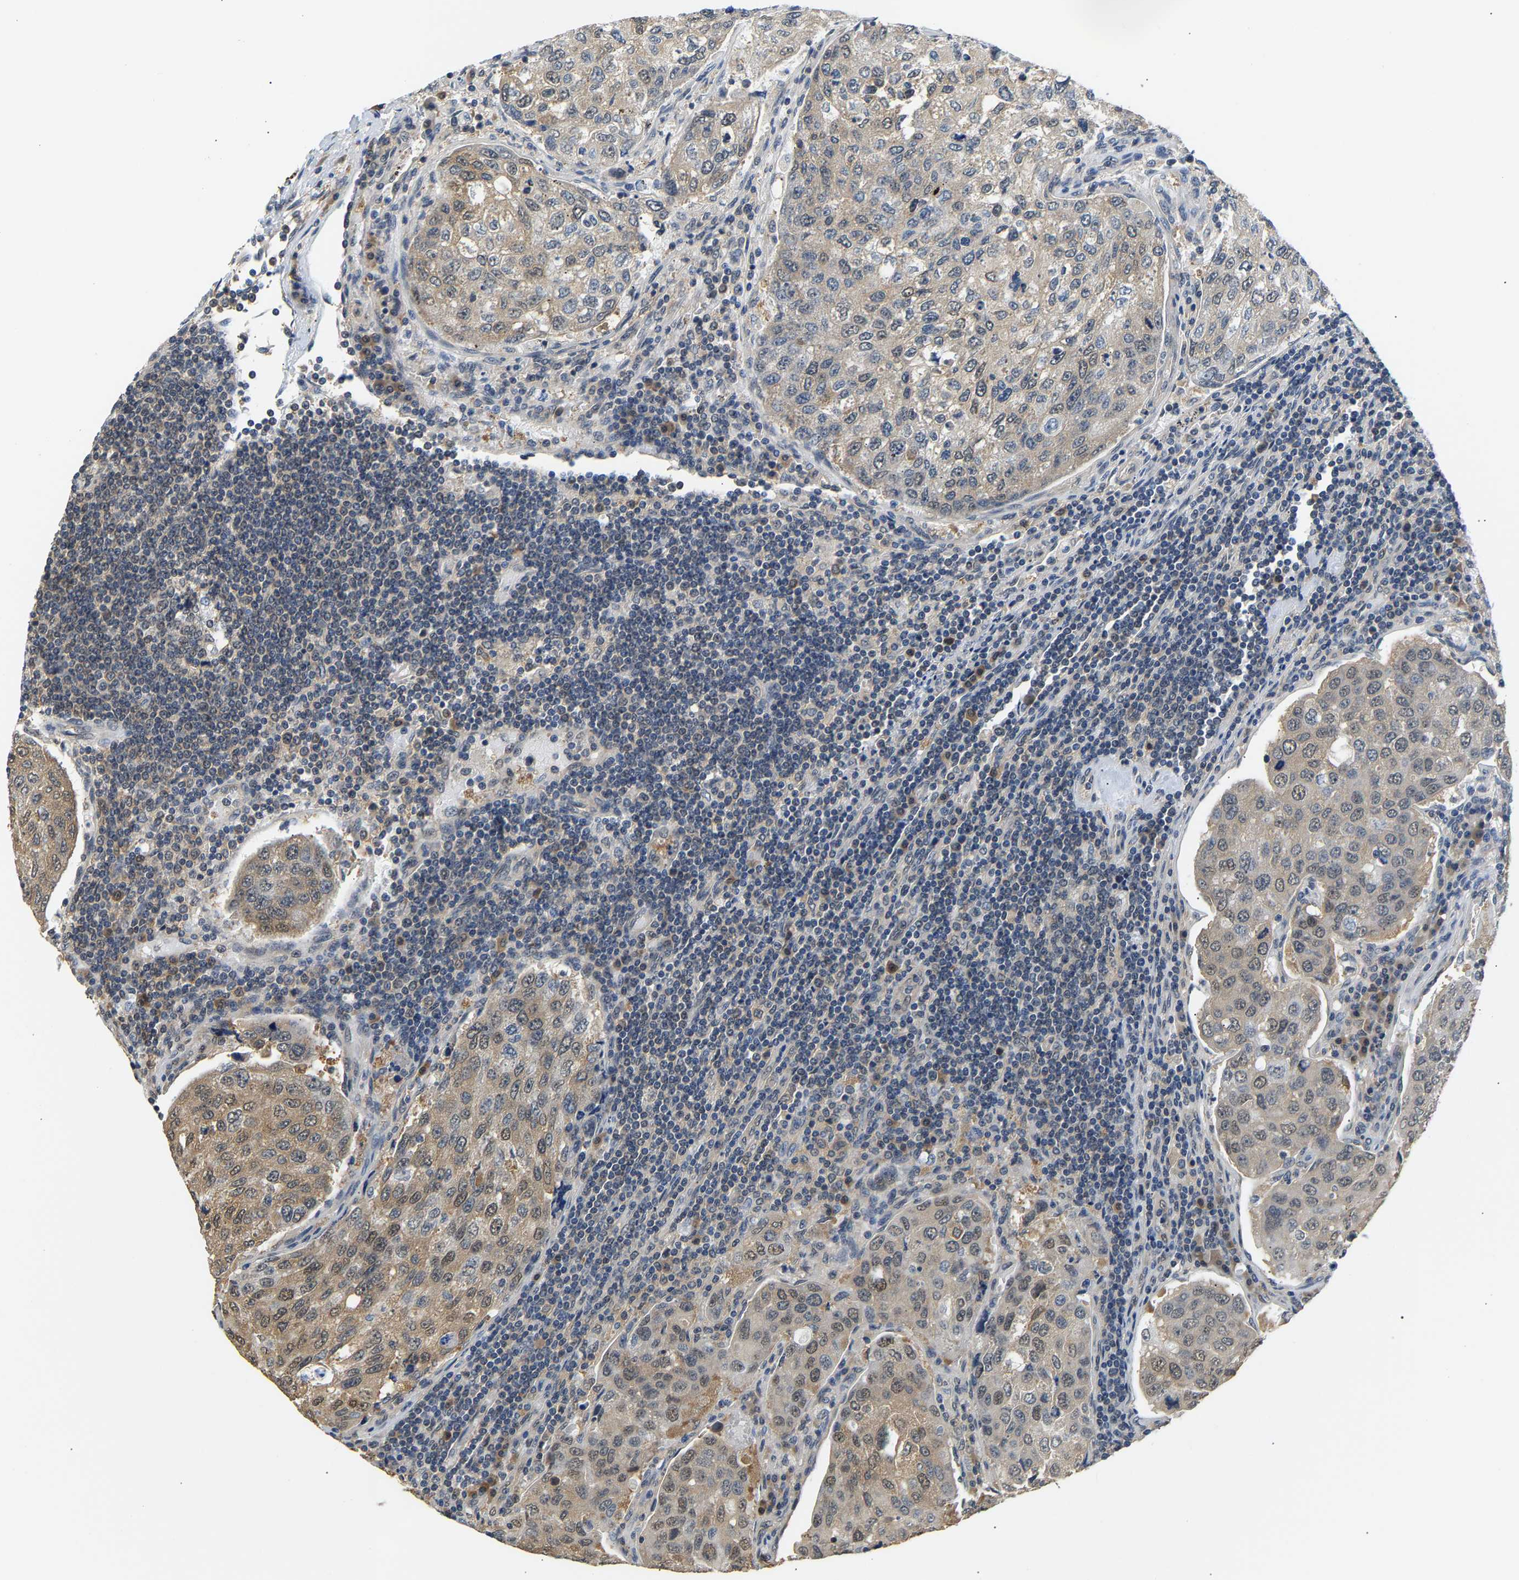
{"staining": {"intensity": "moderate", "quantity": "<25%", "location": "cytoplasmic/membranous"}, "tissue": "urothelial cancer", "cell_type": "Tumor cells", "image_type": "cancer", "snomed": [{"axis": "morphology", "description": "Urothelial carcinoma, High grade"}, {"axis": "topography", "description": "Lymph node"}, {"axis": "topography", "description": "Urinary bladder"}], "caption": "High-magnification brightfield microscopy of urothelial carcinoma (high-grade) stained with DAB (brown) and counterstained with hematoxylin (blue). tumor cells exhibit moderate cytoplasmic/membranous positivity is present in about<25% of cells.", "gene": "ARHGEF12", "patient": {"sex": "male", "age": 51}}